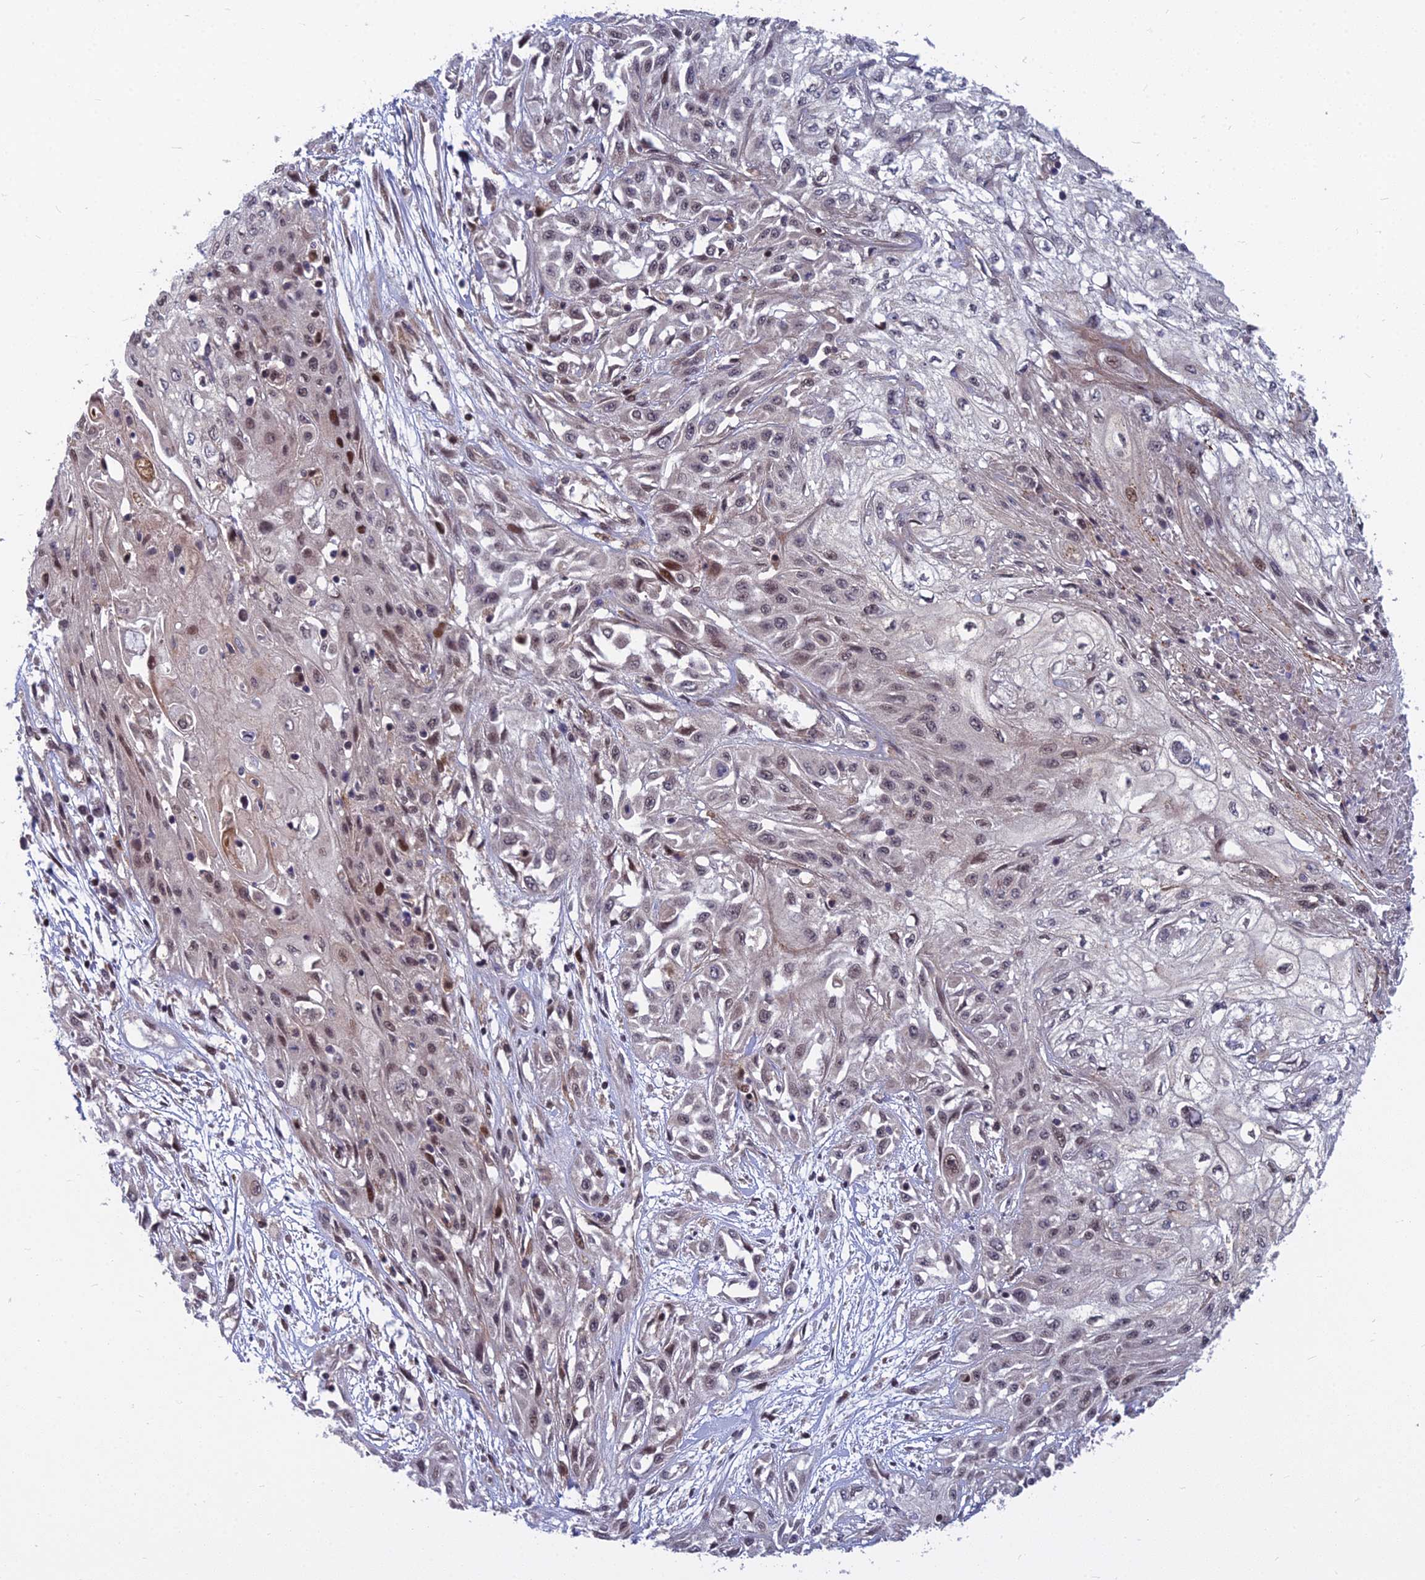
{"staining": {"intensity": "weak", "quantity": "<25%", "location": "nuclear"}, "tissue": "skin cancer", "cell_type": "Tumor cells", "image_type": "cancer", "snomed": [{"axis": "morphology", "description": "Squamous cell carcinoma, NOS"}, {"axis": "morphology", "description": "Squamous cell carcinoma, metastatic, NOS"}, {"axis": "topography", "description": "Skin"}, {"axis": "topography", "description": "Lymph node"}], "caption": "DAB (3,3'-diaminobenzidine) immunohistochemical staining of skin cancer (metastatic squamous cell carcinoma) shows no significant positivity in tumor cells. (Brightfield microscopy of DAB immunohistochemistry at high magnification).", "gene": "COMMD2", "patient": {"sex": "male", "age": 75}}